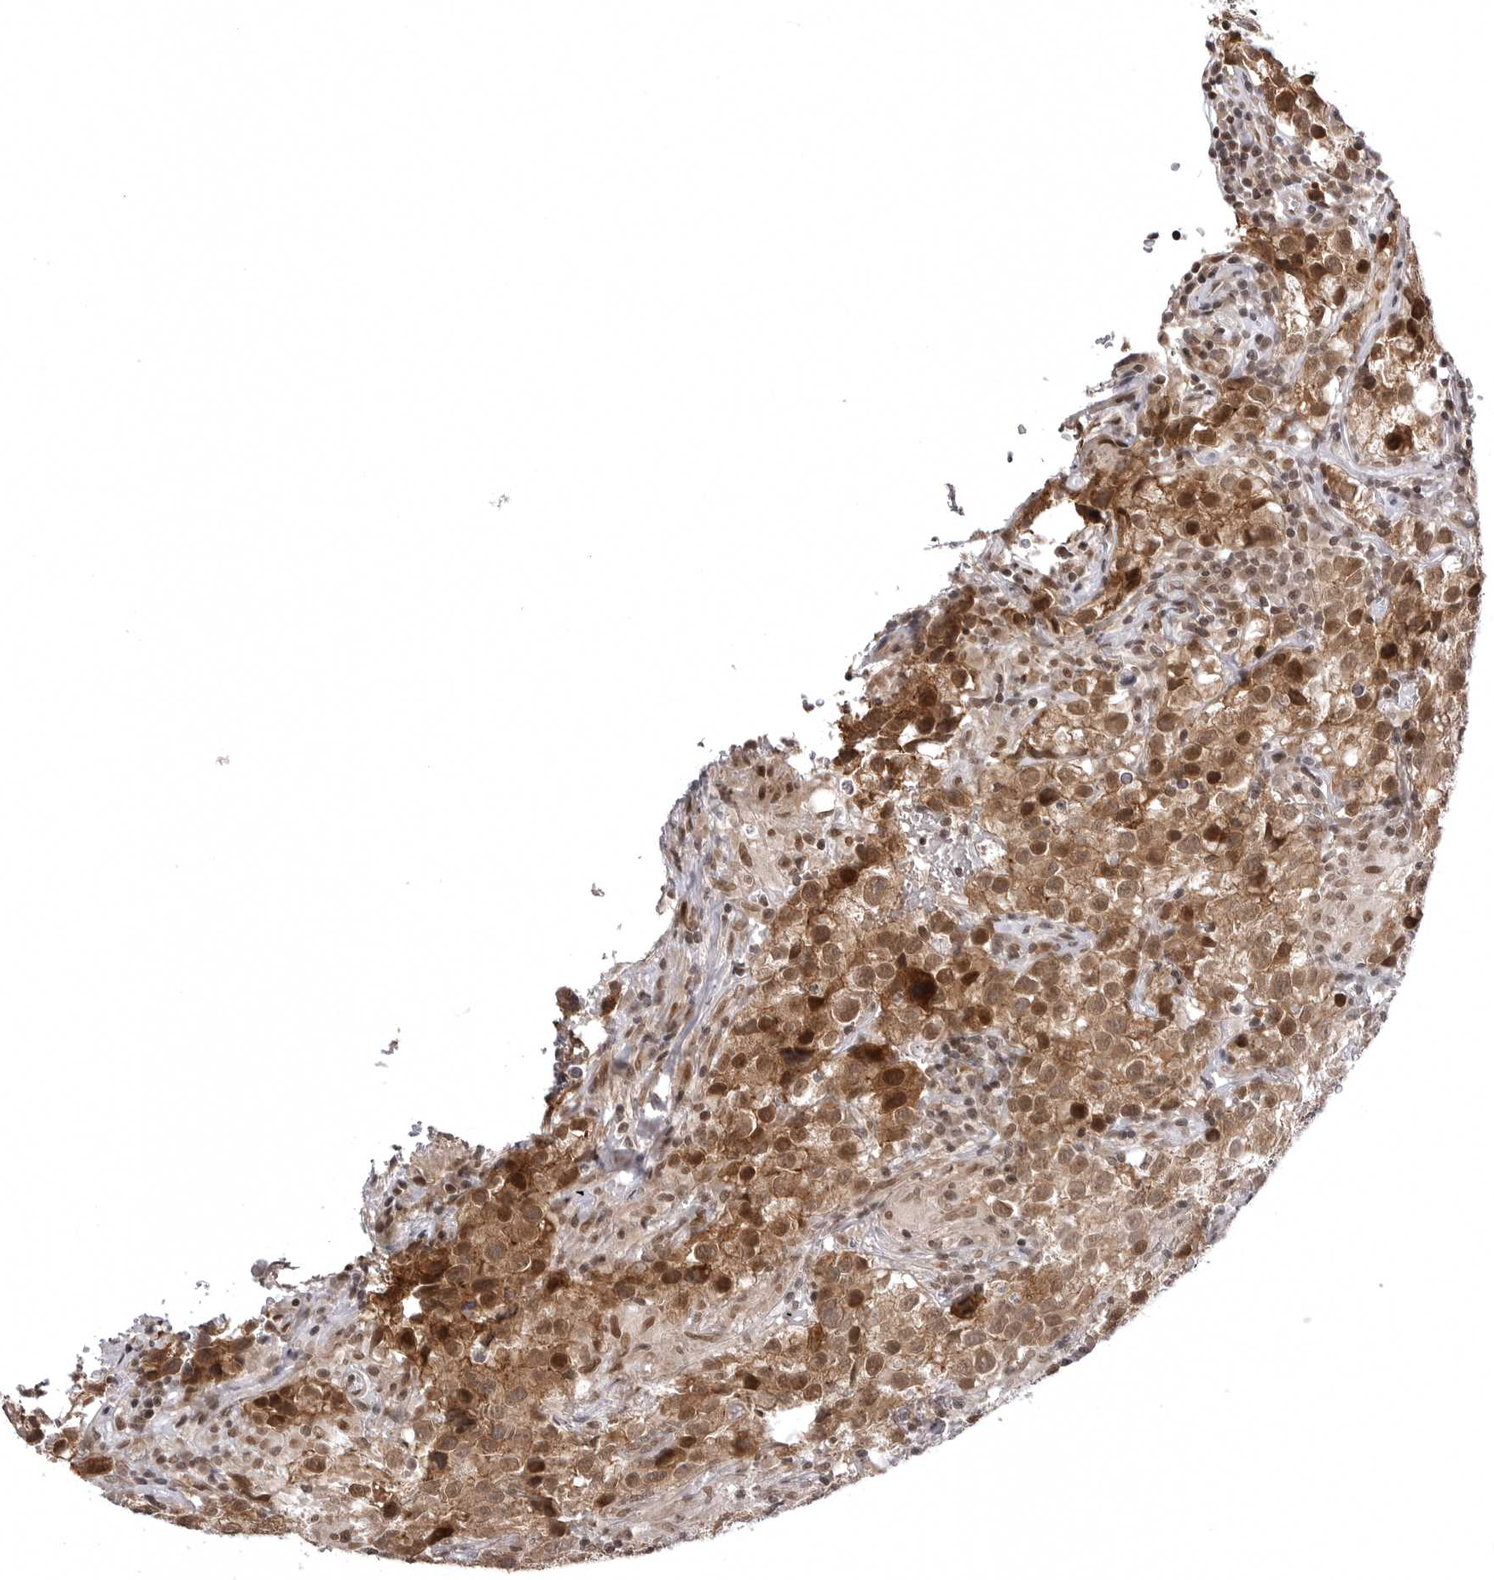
{"staining": {"intensity": "moderate", "quantity": ">75%", "location": "cytoplasmic/membranous,nuclear"}, "tissue": "testis cancer", "cell_type": "Tumor cells", "image_type": "cancer", "snomed": [{"axis": "morphology", "description": "Seminoma, NOS"}, {"axis": "morphology", "description": "Carcinoma, Embryonal, NOS"}, {"axis": "topography", "description": "Testis"}], "caption": "Testis seminoma stained for a protein shows moderate cytoplasmic/membranous and nuclear positivity in tumor cells.", "gene": "SORBS1", "patient": {"sex": "male", "age": 43}}